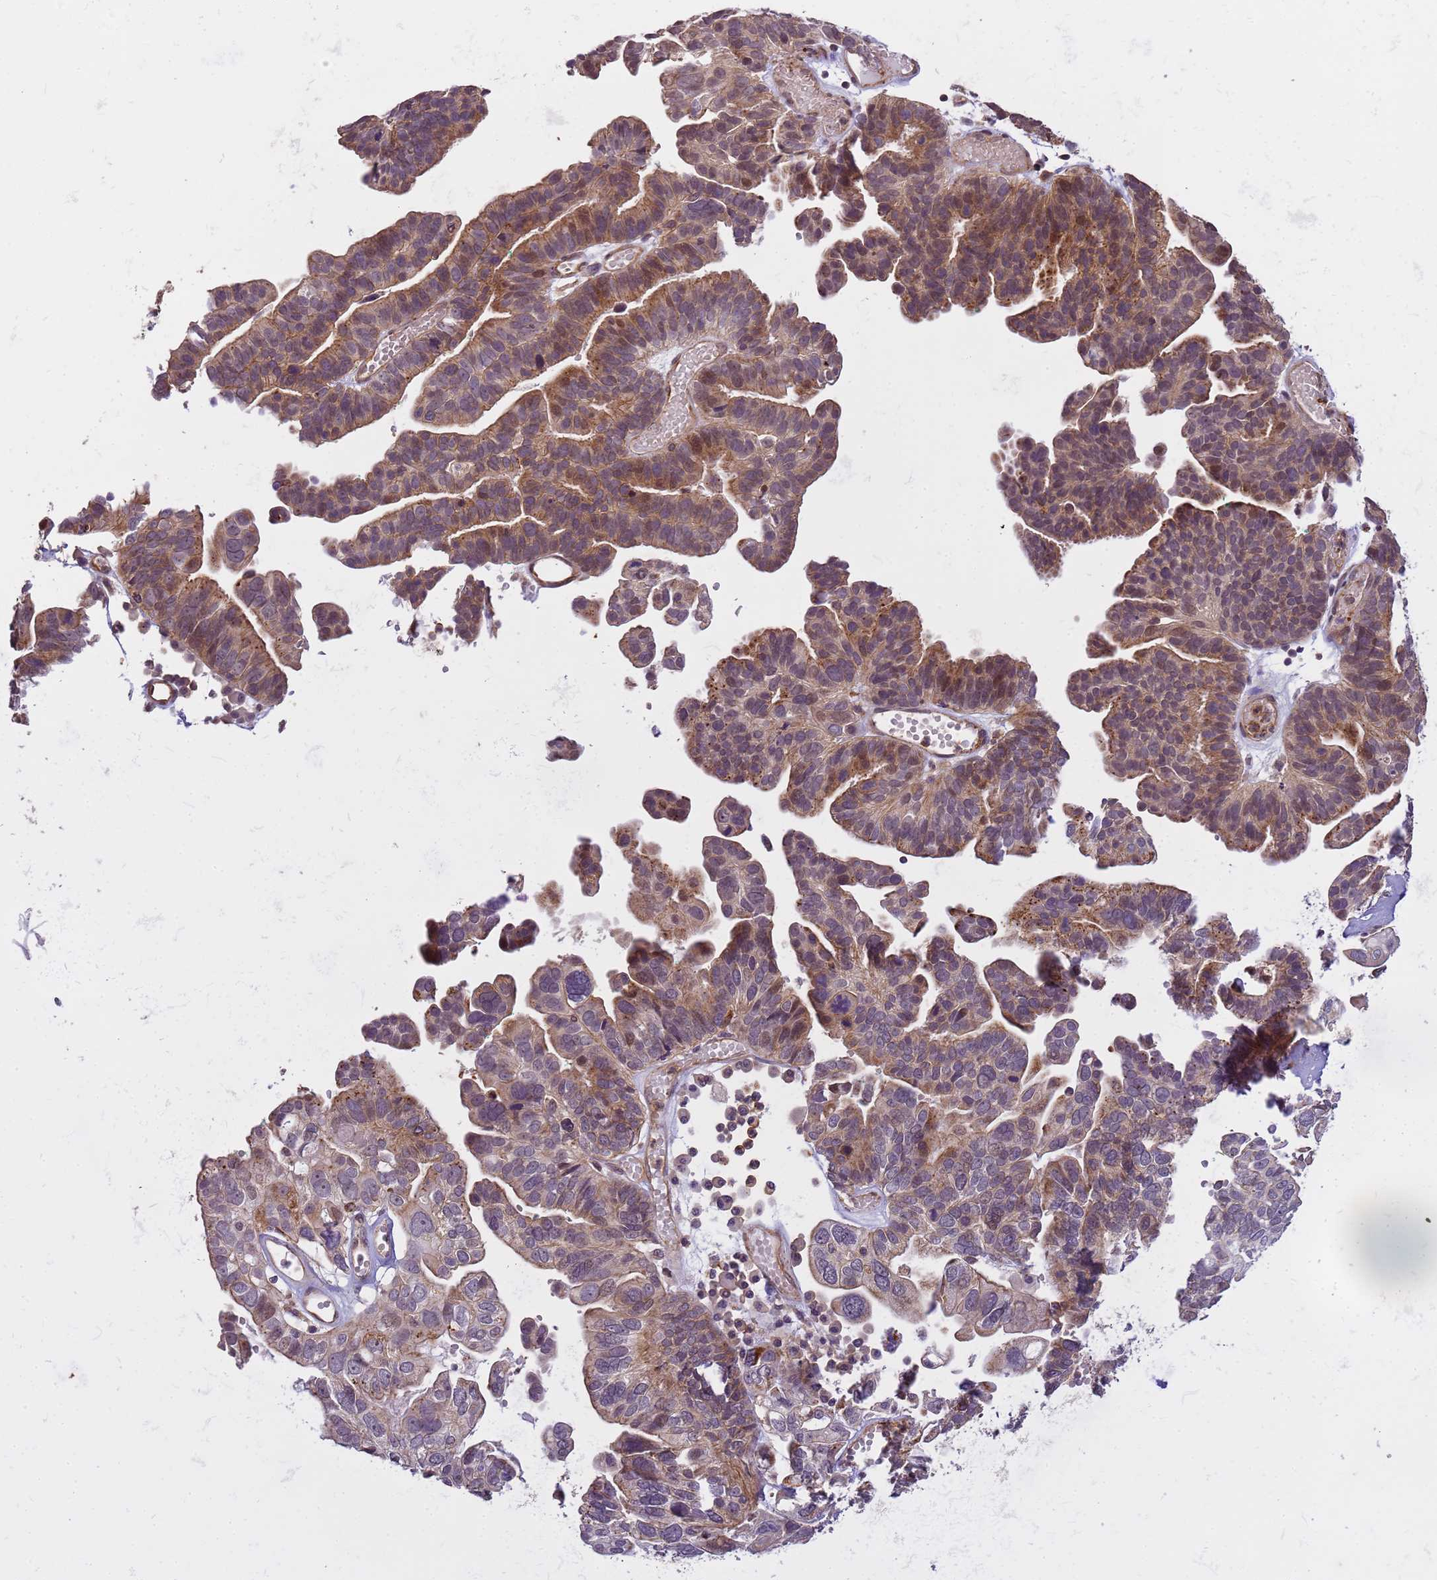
{"staining": {"intensity": "weak", "quantity": "25%-75%", "location": "cytoplasmic/membranous,nuclear"}, "tissue": "ovarian cancer", "cell_type": "Tumor cells", "image_type": "cancer", "snomed": [{"axis": "morphology", "description": "Cystadenocarcinoma, serous, NOS"}, {"axis": "topography", "description": "Ovary"}], "caption": "Human ovarian serous cystadenocarcinoma stained with a protein marker shows weak staining in tumor cells.", "gene": "EMC2", "patient": {"sex": "female", "age": 56}}